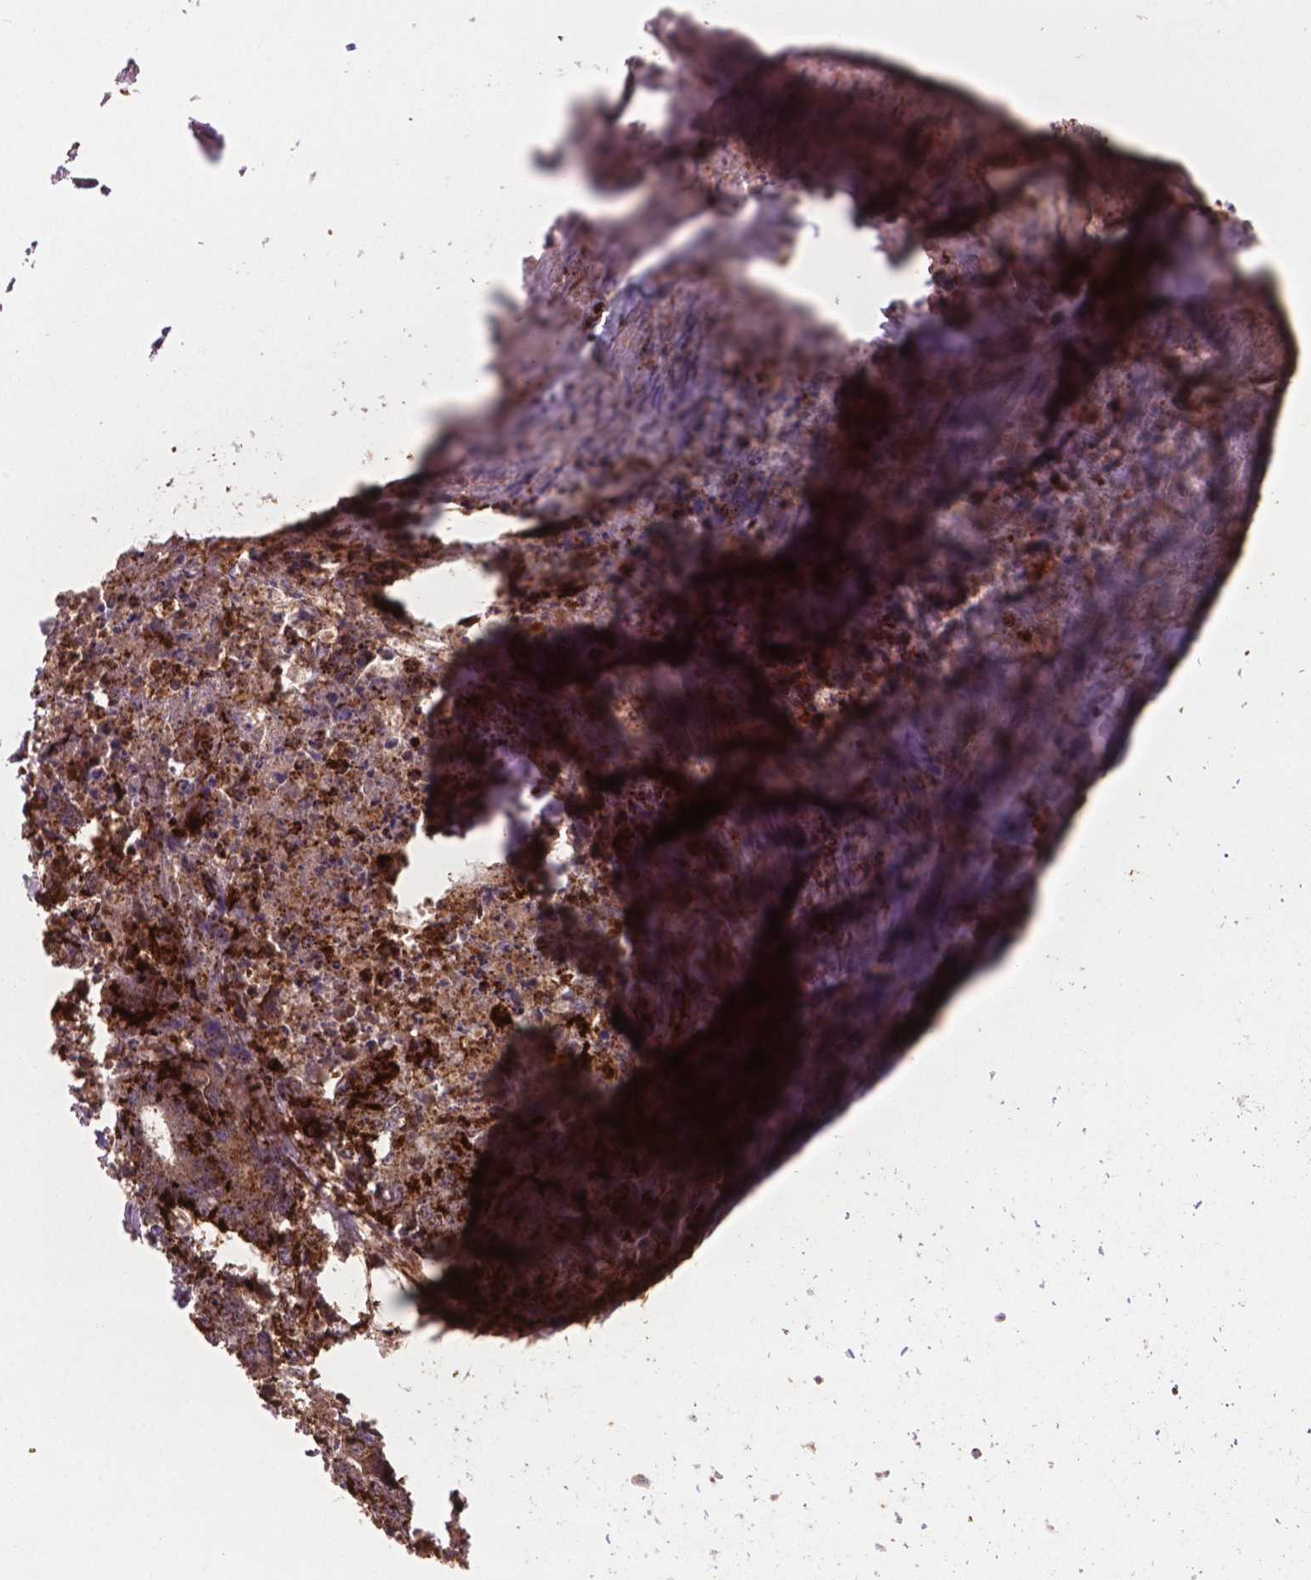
{"staining": {"intensity": "moderate", "quantity": ">75%", "location": "cytoplasmic/membranous"}, "tissue": "colorectal cancer", "cell_type": "Tumor cells", "image_type": "cancer", "snomed": [{"axis": "morphology", "description": "Adenocarcinoma, NOS"}, {"axis": "topography", "description": "Rectum"}], "caption": "Approximately >75% of tumor cells in colorectal adenocarcinoma exhibit moderate cytoplasmic/membranous protein positivity as visualized by brown immunohistochemical staining.", "gene": "PLIN3", "patient": {"sex": "male", "age": 54}}